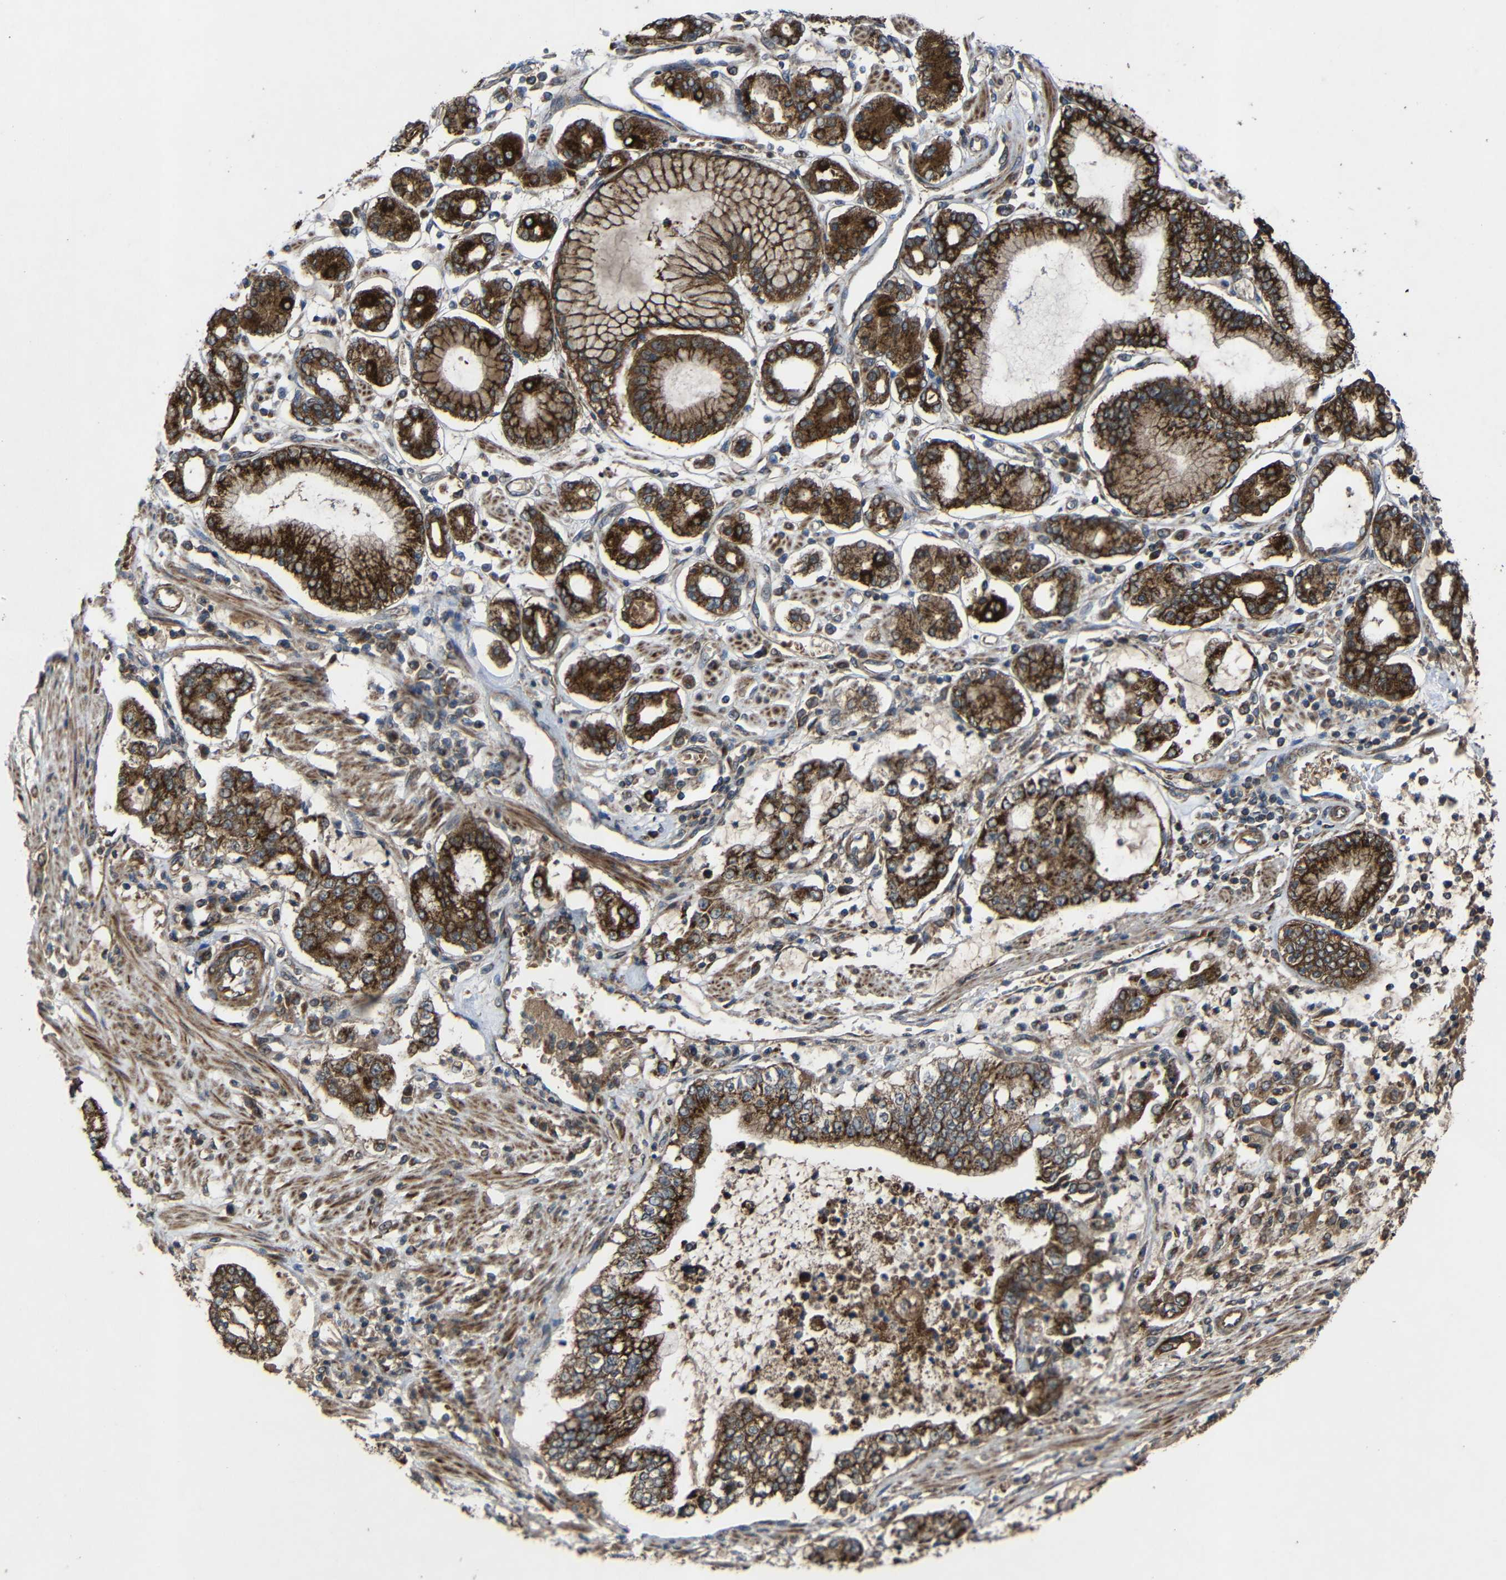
{"staining": {"intensity": "strong", "quantity": ">75%", "location": "cytoplasmic/membranous"}, "tissue": "stomach cancer", "cell_type": "Tumor cells", "image_type": "cancer", "snomed": [{"axis": "morphology", "description": "Adenocarcinoma, NOS"}, {"axis": "topography", "description": "Stomach"}], "caption": "Human stomach cancer (adenocarcinoma) stained with a protein marker exhibits strong staining in tumor cells.", "gene": "C1GALT1", "patient": {"sex": "male", "age": 76}}